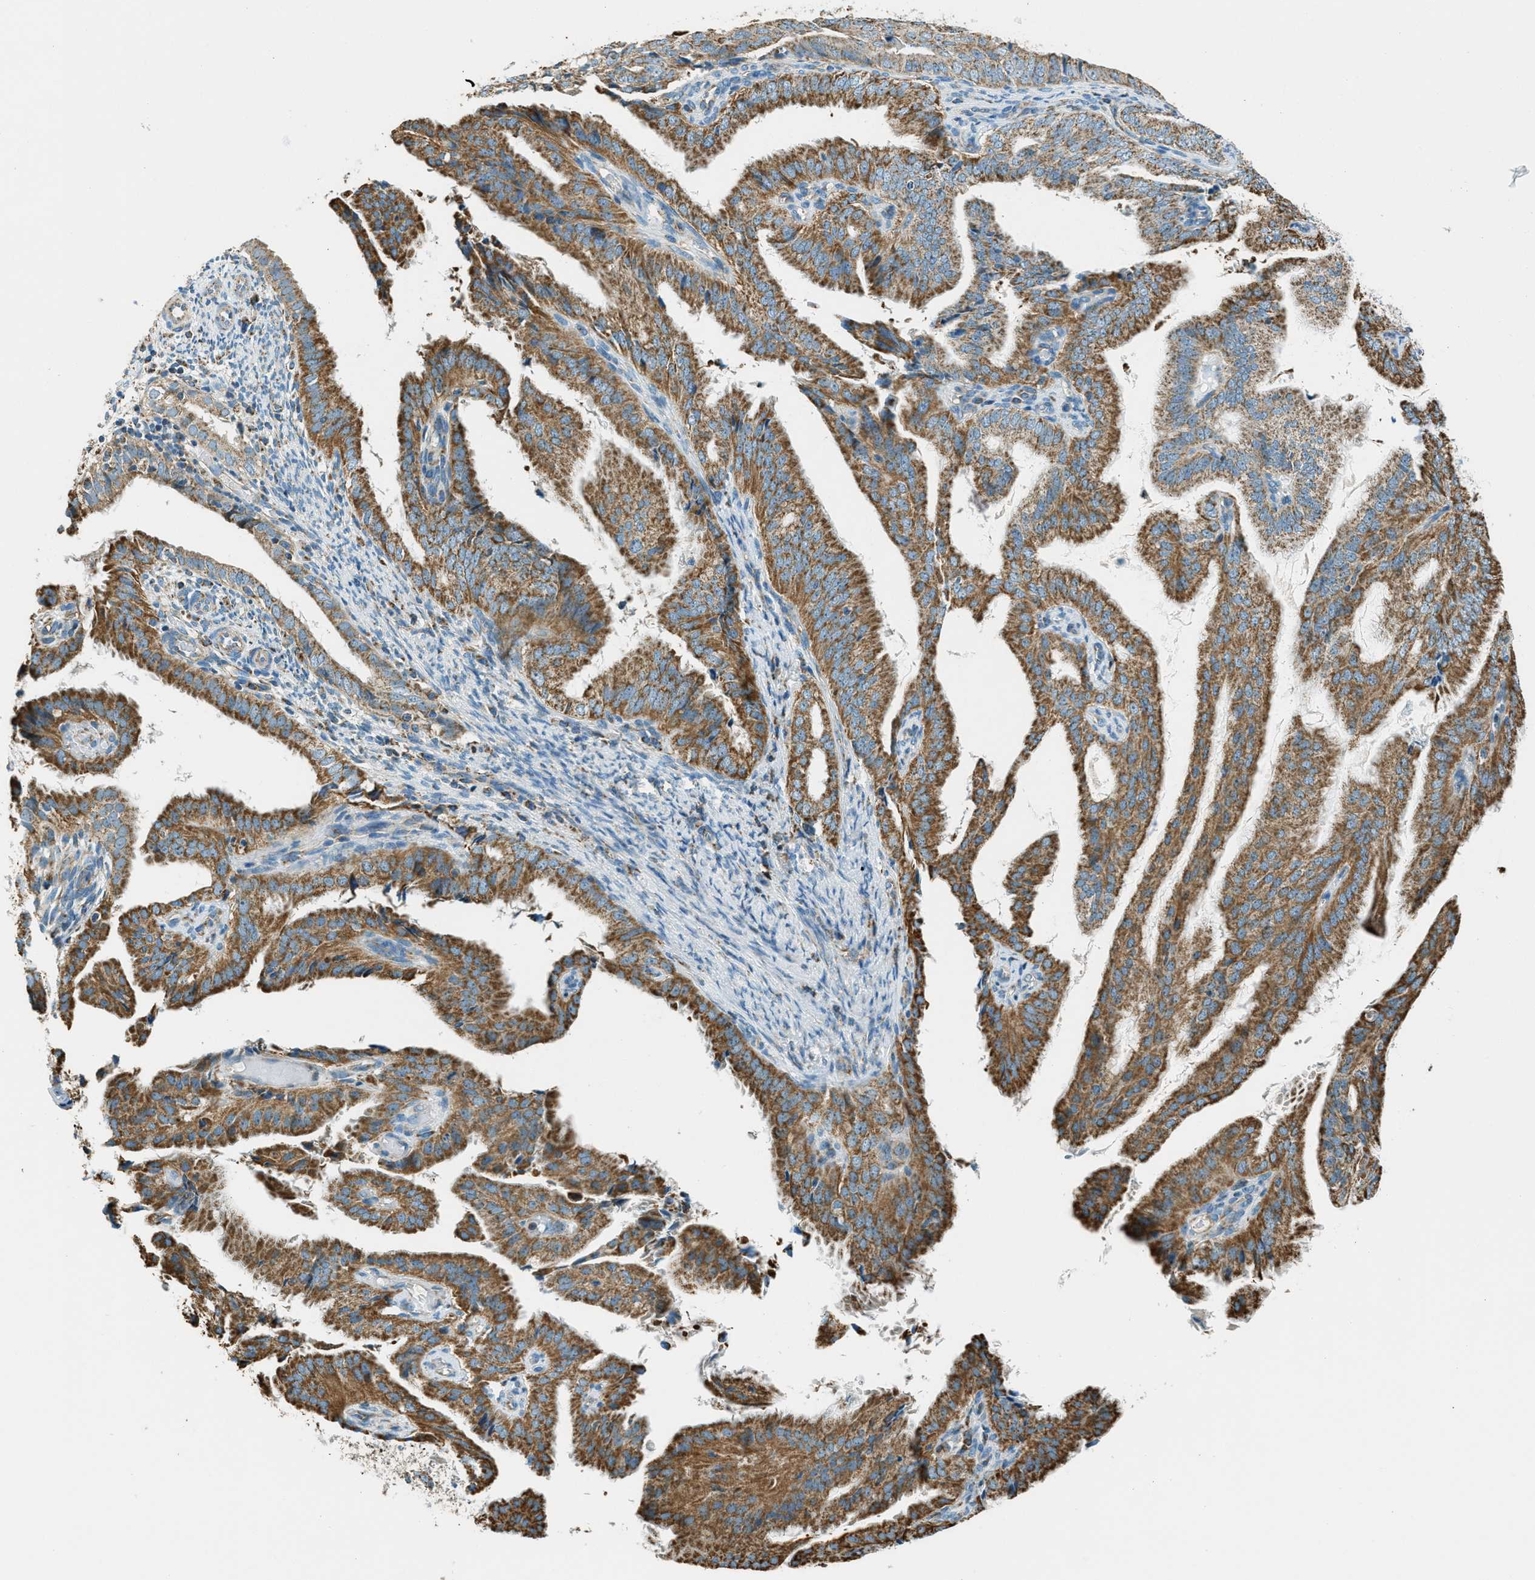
{"staining": {"intensity": "moderate", "quantity": ">75%", "location": "cytoplasmic/membranous"}, "tissue": "endometrial cancer", "cell_type": "Tumor cells", "image_type": "cancer", "snomed": [{"axis": "morphology", "description": "Adenocarcinoma, NOS"}, {"axis": "topography", "description": "Endometrium"}], "caption": "A photomicrograph of adenocarcinoma (endometrial) stained for a protein exhibits moderate cytoplasmic/membranous brown staining in tumor cells.", "gene": "CHST15", "patient": {"sex": "female", "age": 58}}